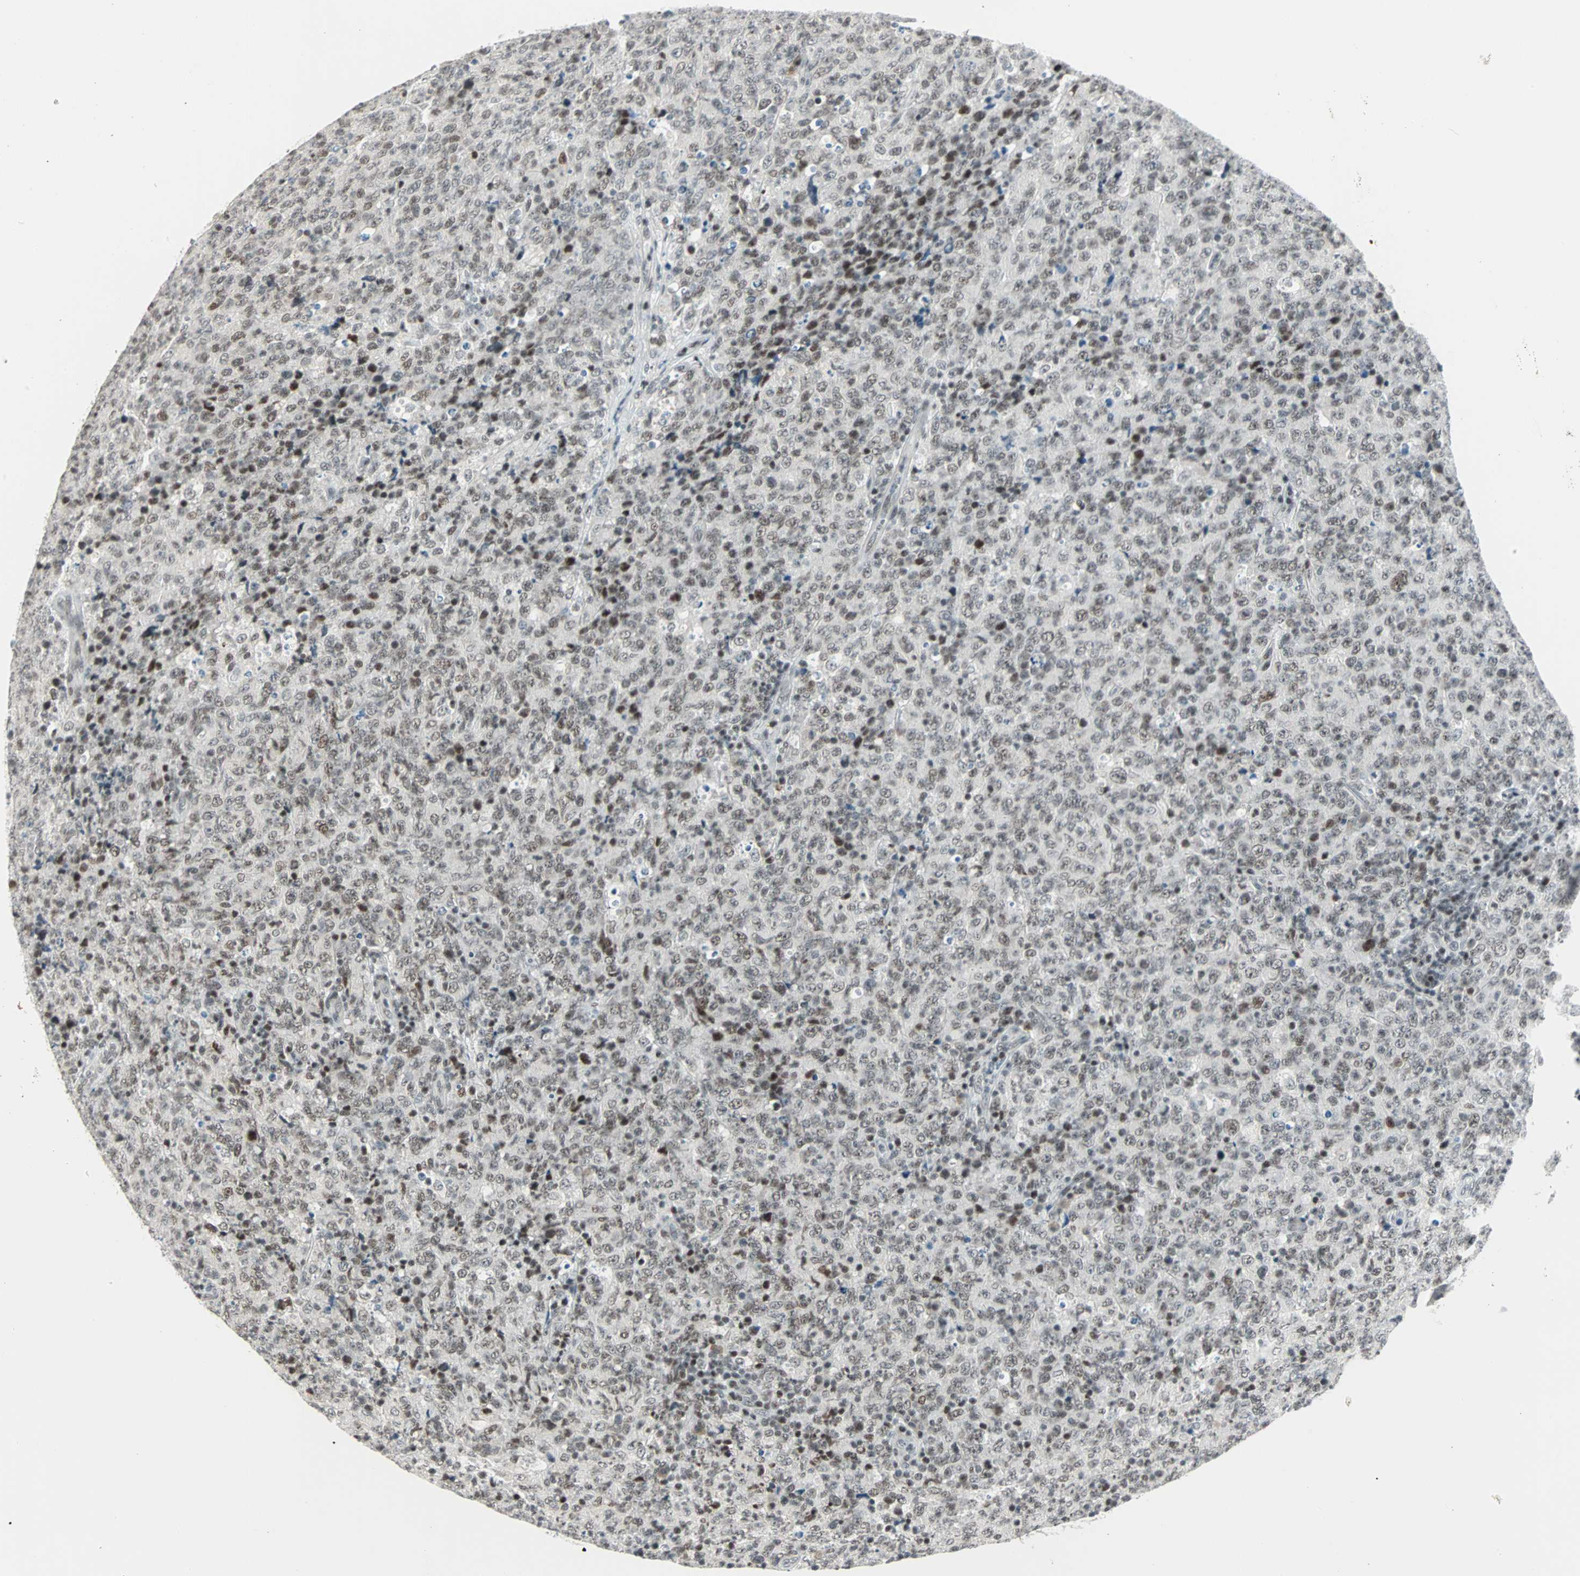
{"staining": {"intensity": "moderate", "quantity": ">75%", "location": "nuclear"}, "tissue": "lymphoma", "cell_type": "Tumor cells", "image_type": "cancer", "snomed": [{"axis": "morphology", "description": "Malignant lymphoma, non-Hodgkin's type, High grade"}, {"axis": "topography", "description": "Tonsil"}], "caption": "Immunohistochemistry of lymphoma shows medium levels of moderate nuclear positivity in approximately >75% of tumor cells.", "gene": "SIN3A", "patient": {"sex": "female", "age": 36}}